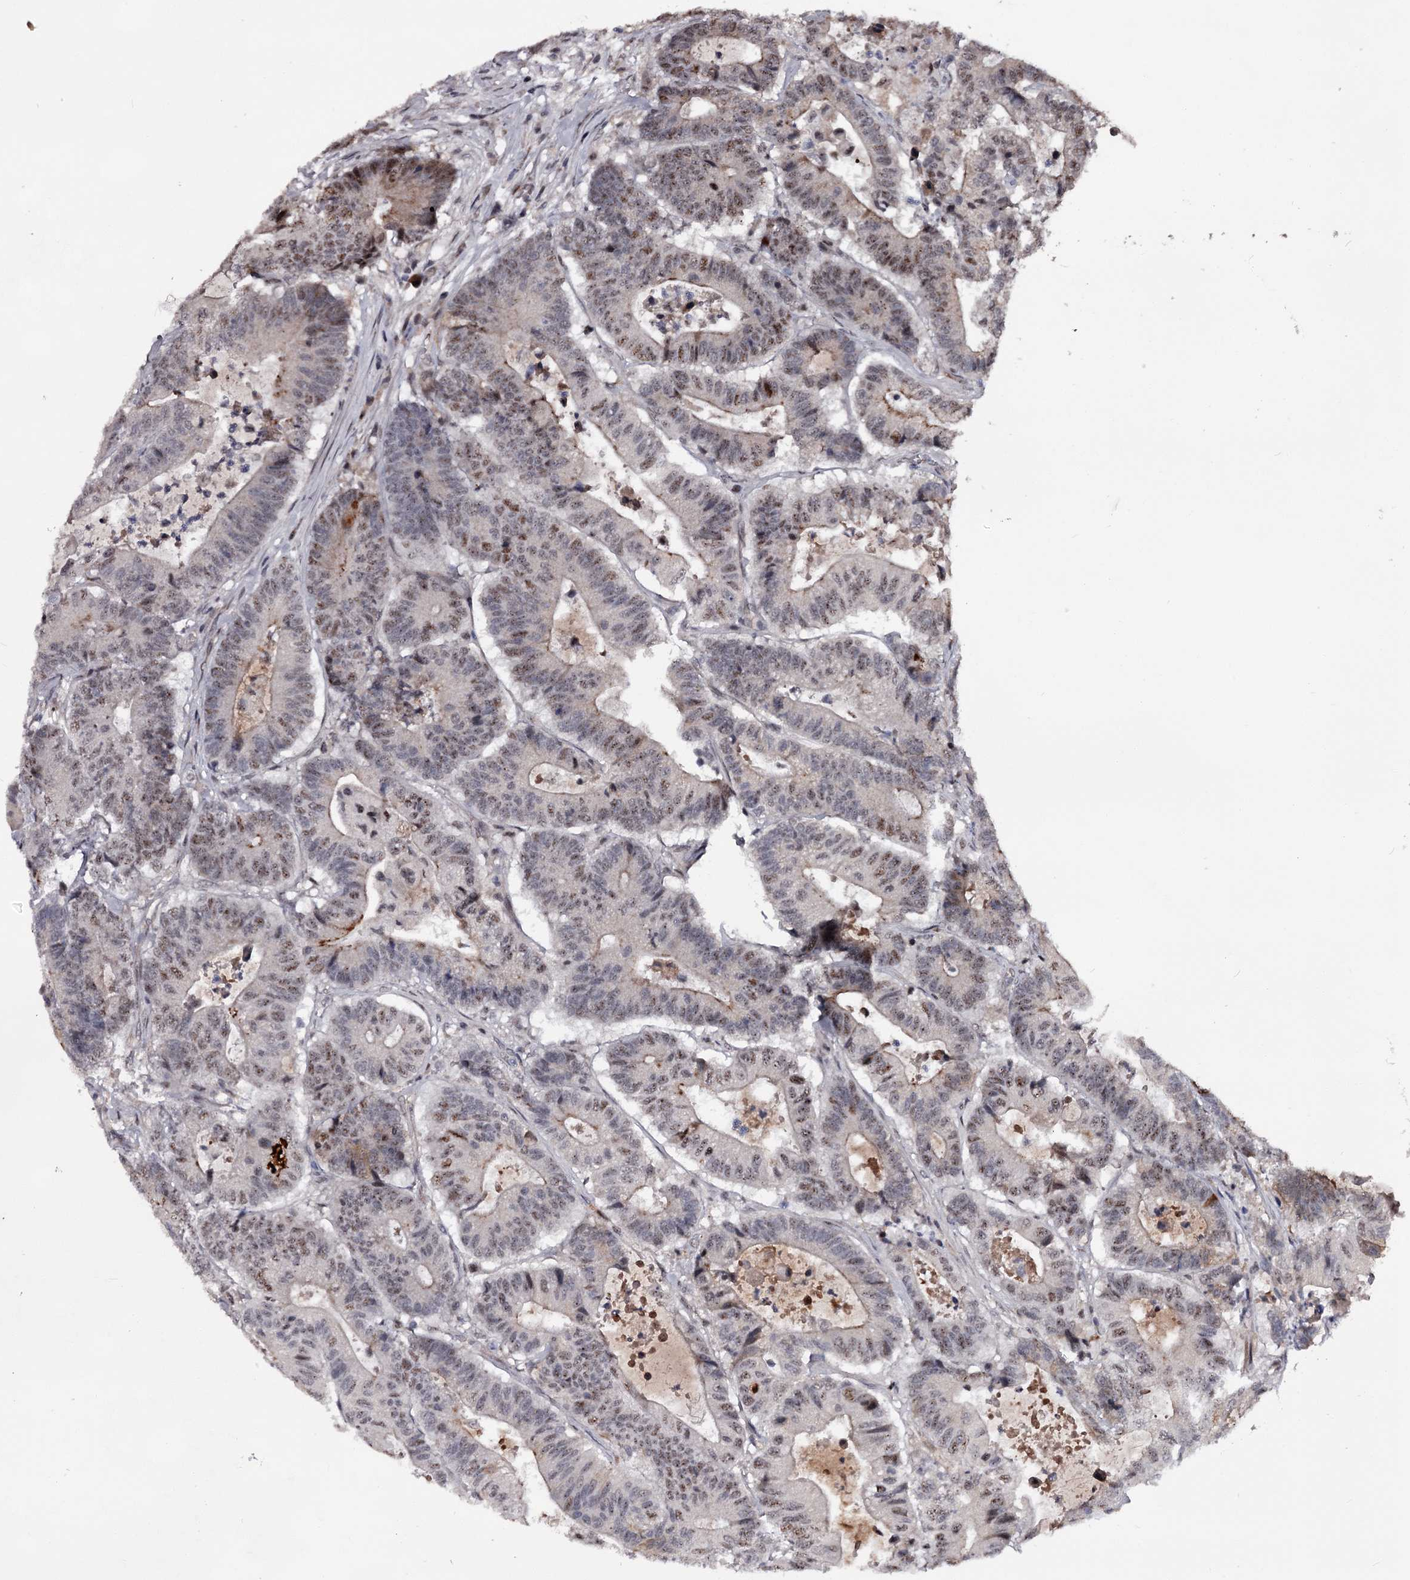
{"staining": {"intensity": "moderate", "quantity": "25%-75%", "location": "nuclear"}, "tissue": "colorectal cancer", "cell_type": "Tumor cells", "image_type": "cancer", "snomed": [{"axis": "morphology", "description": "Adenocarcinoma, NOS"}, {"axis": "topography", "description": "Colon"}], "caption": "Colorectal cancer (adenocarcinoma) tissue displays moderate nuclear staining in about 25%-75% of tumor cells, visualized by immunohistochemistry.", "gene": "RNF44", "patient": {"sex": "female", "age": 84}}